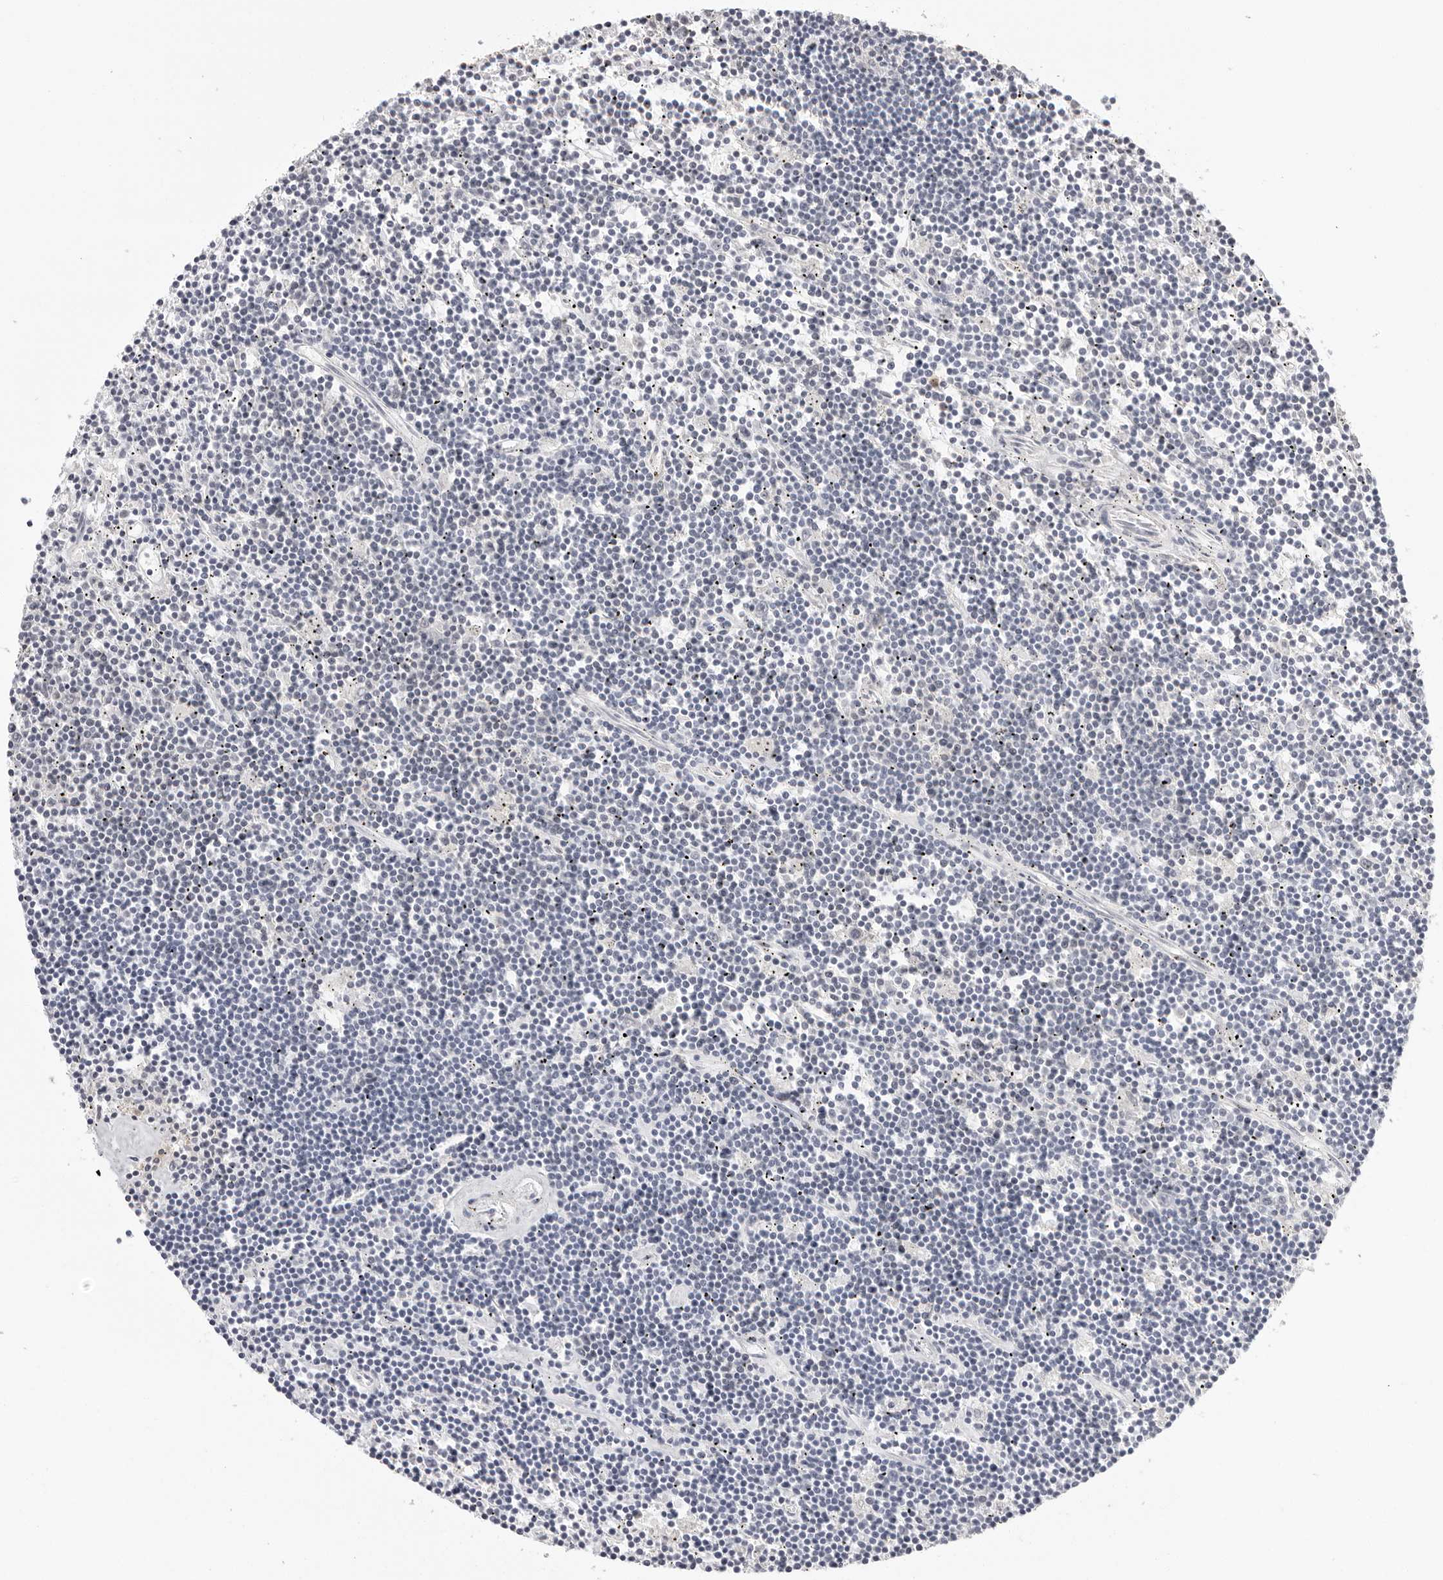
{"staining": {"intensity": "negative", "quantity": "none", "location": "none"}, "tissue": "lymphoma", "cell_type": "Tumor cells", "image_type": "cancer", "snomed": [{"axis": "morphology", "description": "Malignant lymphoma, non-Hodgkin's type, Low grade"}, {"axis": "topography", "description": "Spleen"}], "caption": "Lymphoma was stained to show a protein in brown. There is no significant positivity in tumor cells.", "gene": "STRADB", "patient": {"sex": "male", "age": 76}}